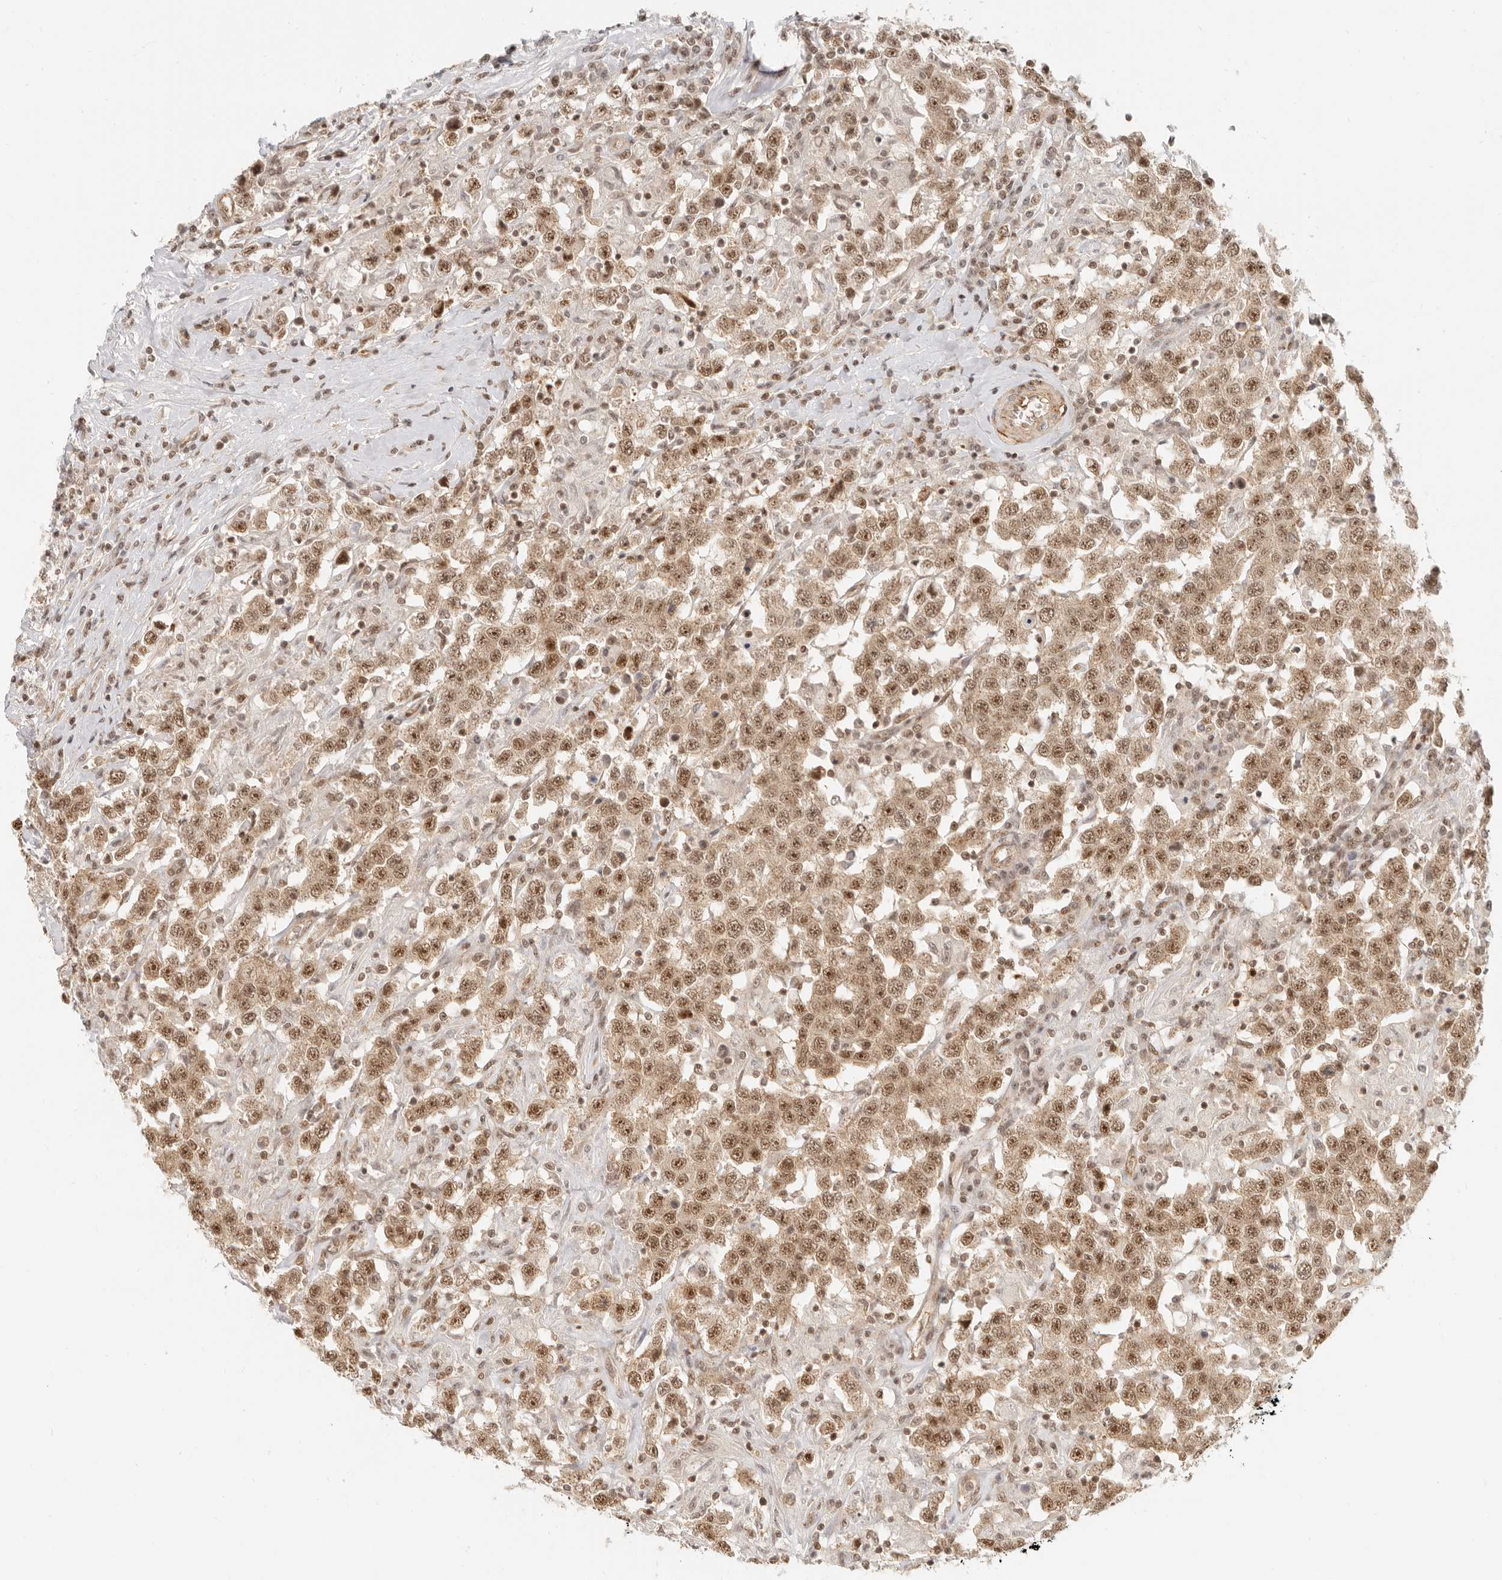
{"staining": {"intensity": "moderate", "quantity": ">75%", "location": "nuclear"}, "tissue": "testis cancer", "cell_type": "Tumor cells", "image_type": "cancer", "snomed": [{"axis": "morphology", "description": "Seminoma, NOS"}, {"axis": "topography", "description": "Testis"}], "caption": "A medium amount of moderate nuclear expression is present in about >75% of tumor cells in testis cancer tissue. Ihc stains the protein in brown and the nuclei are stained blue.", "gene": "BAP1", "patient": {"sex": "male", "age": 41}}